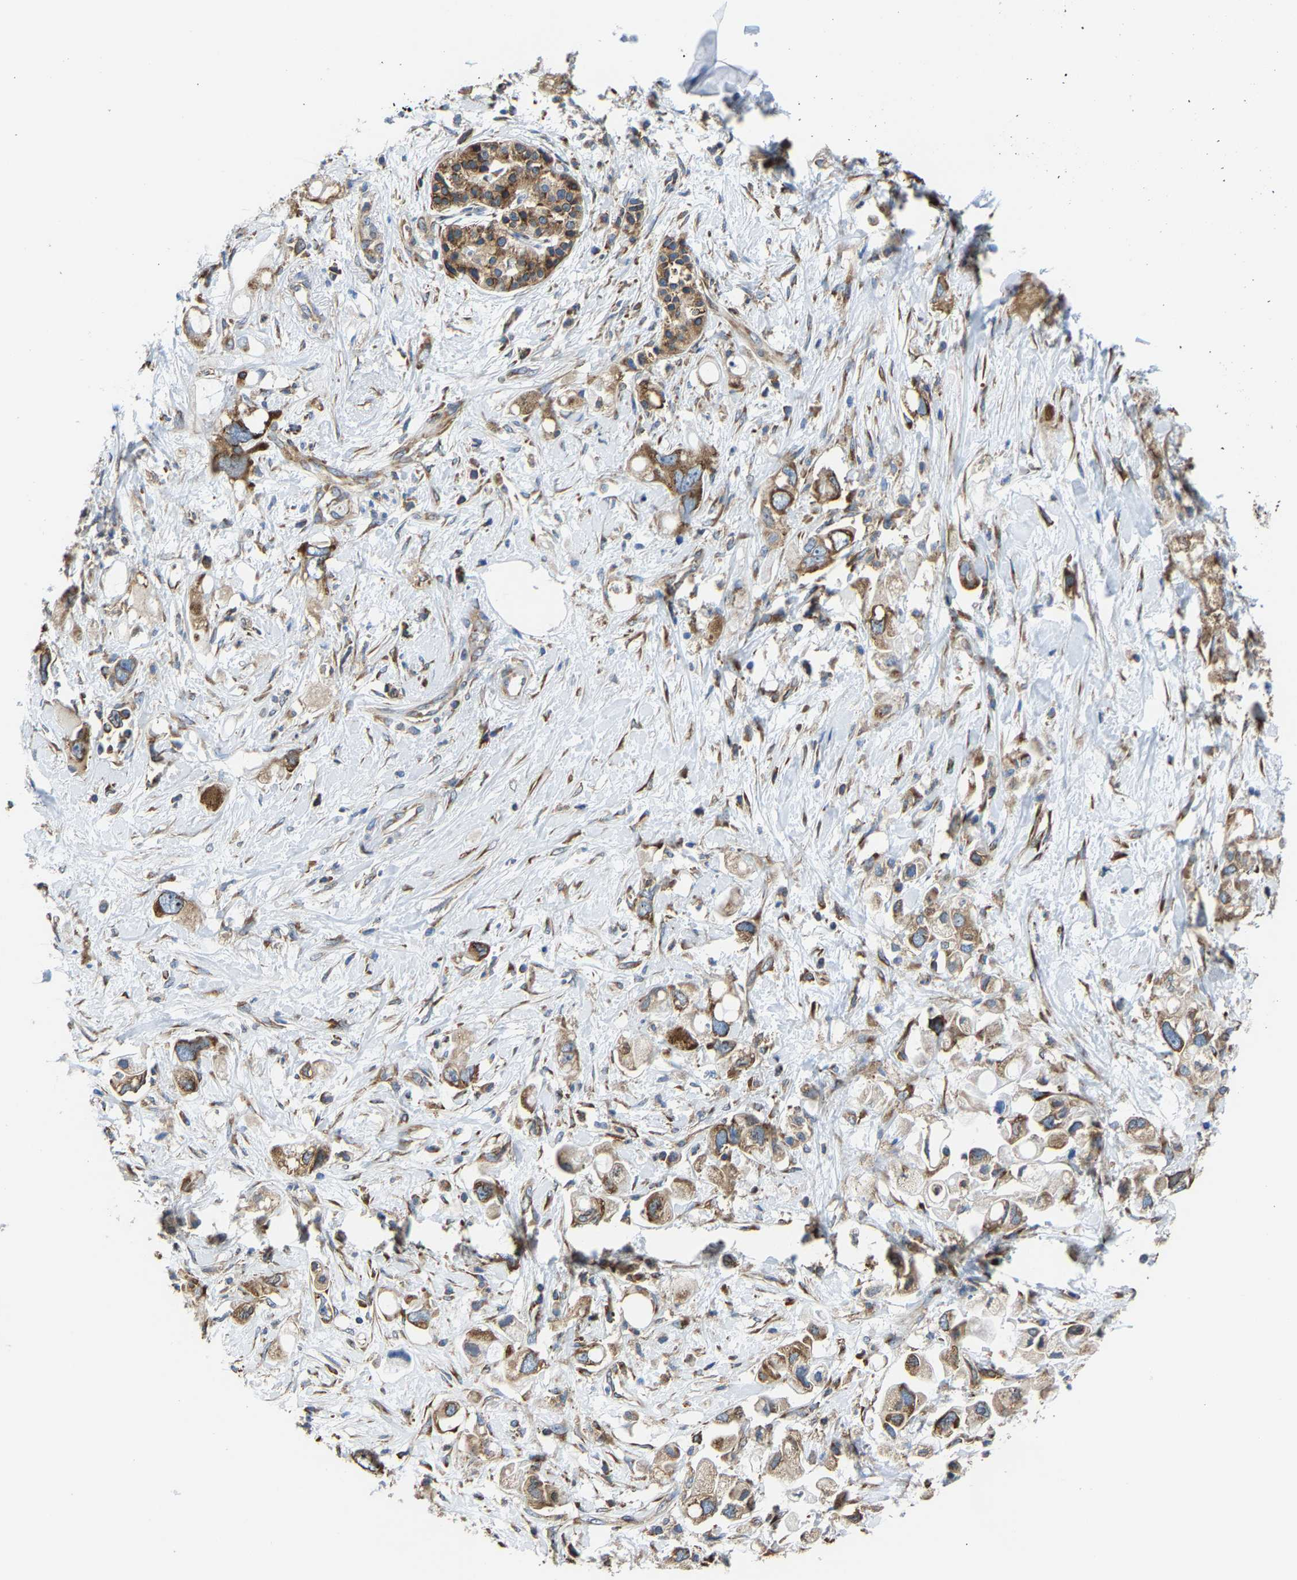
{"staining": {"intensity": "strong", "quantity": ">75%", "location": "cytoplasmic/membranous"}, "tissue": "pancreatic cancer", "cell_type": "Tumor cells", "image_type": "cancer", "snomed": [{"axis": "morphology", "description": "Adenocarcinoma, NOS"}, {"axis": "topography", "description": "Pancreas"}], "caption": "IHC histopathology image of pancreatic cancer (adenocarcinoma) stained for a protein (brown), which displays high levels of strong cytoplasmic/membranous expression in approximately >75% of tumor cells.", "gene": "G3BP2", "patient": {"sex": "female", "age": 56}}